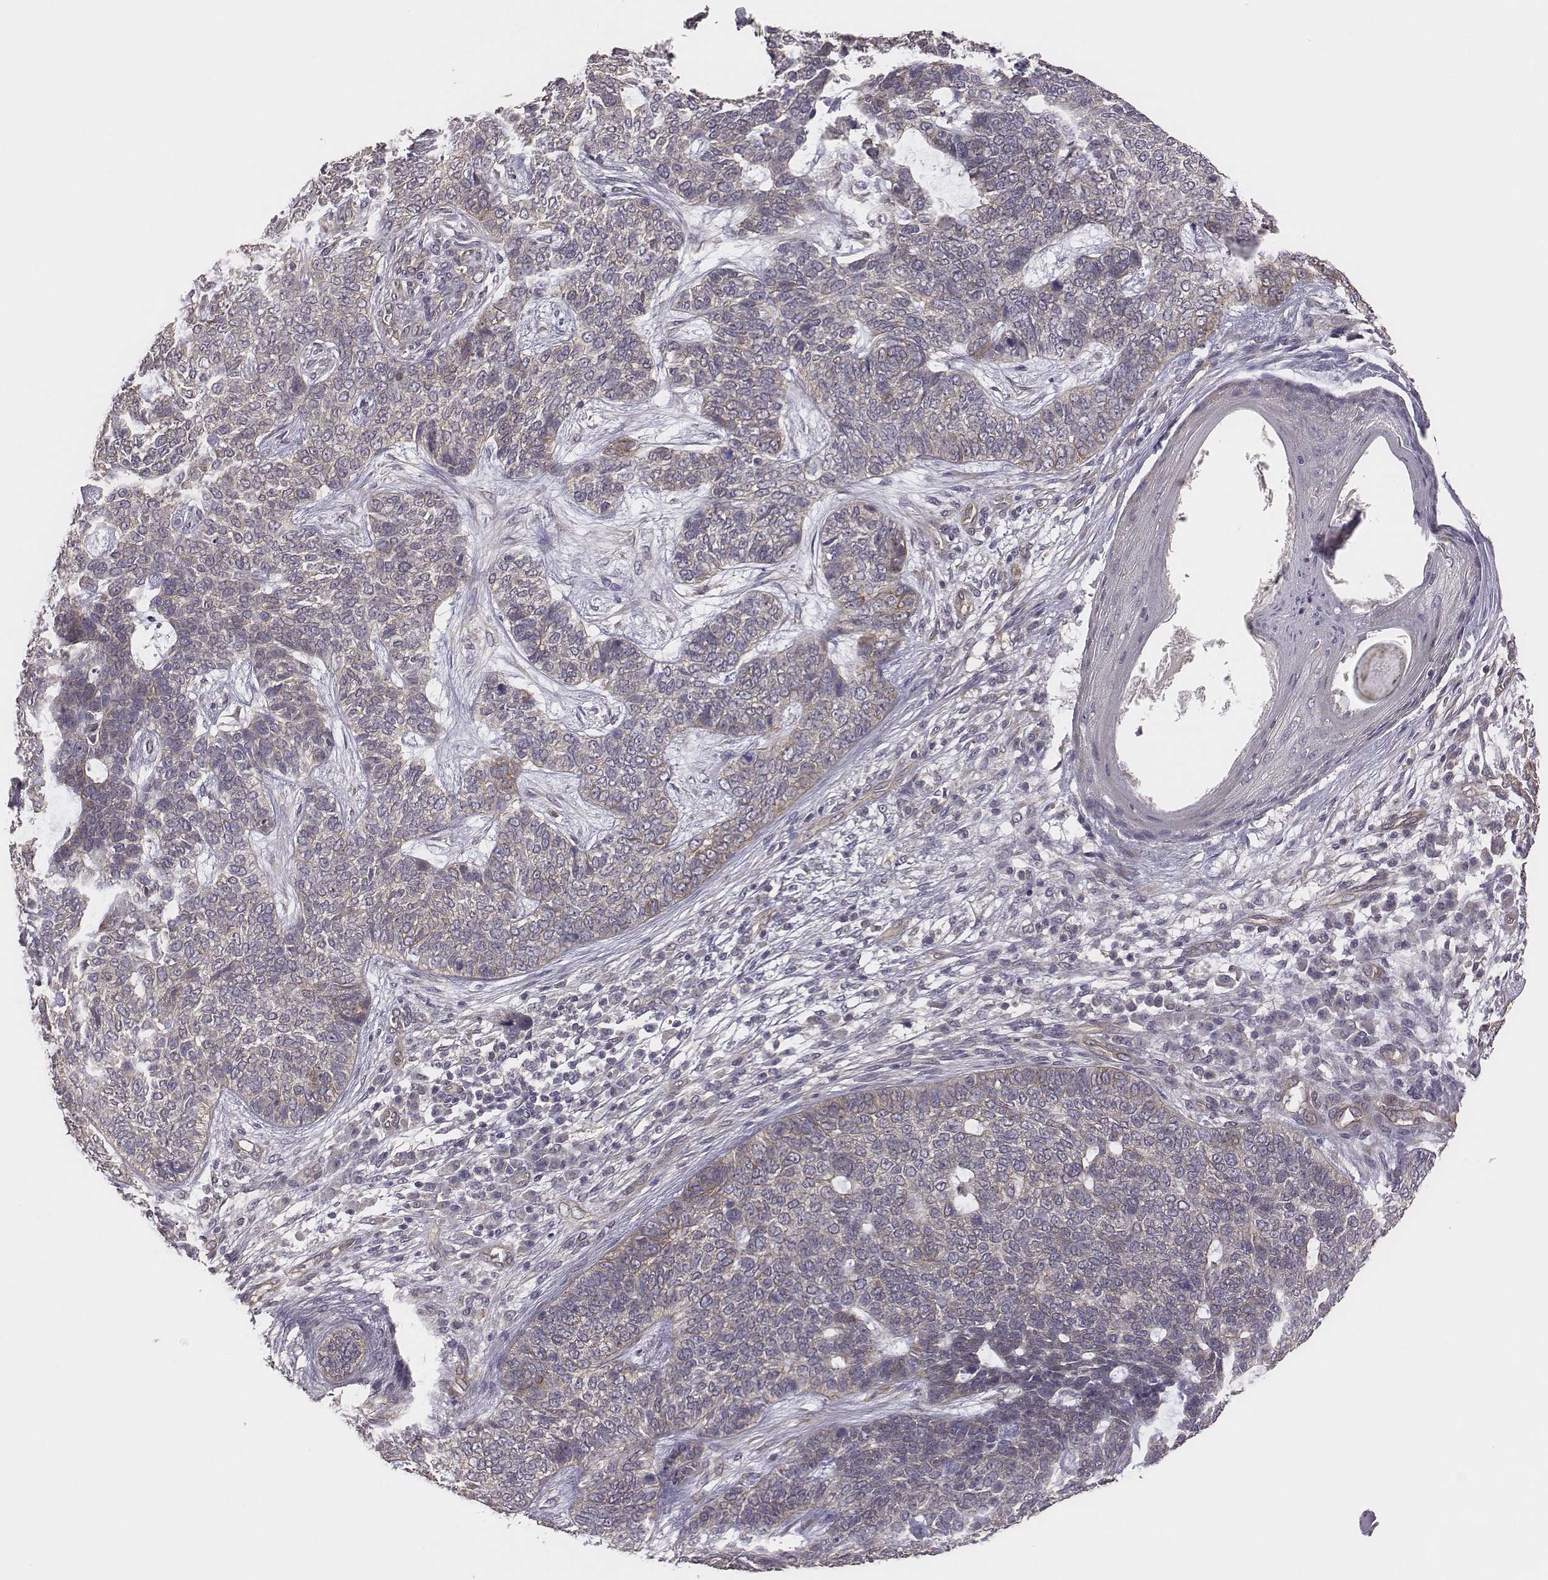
{"staining": {"intensity": "negative", "quantity": "none", "location": "none"}, "tissue": "skin cancer", "cell_type": "Tumor cells", "image_type": "cancer", "snomed": [{"axis": "morphology", "description": "Basal cell carcinoma"}, {"axis": "topography", "description": "Skin"}], "caption": "This is a image of immunohistochemistry staining of skin cancer (basal cell carcinoma), which shows no staining in tumor cells. (DAB immunohistochemistry, high magnification).", "gene": "SCARF1", "patient": {"sex": "female", "age": 69}}